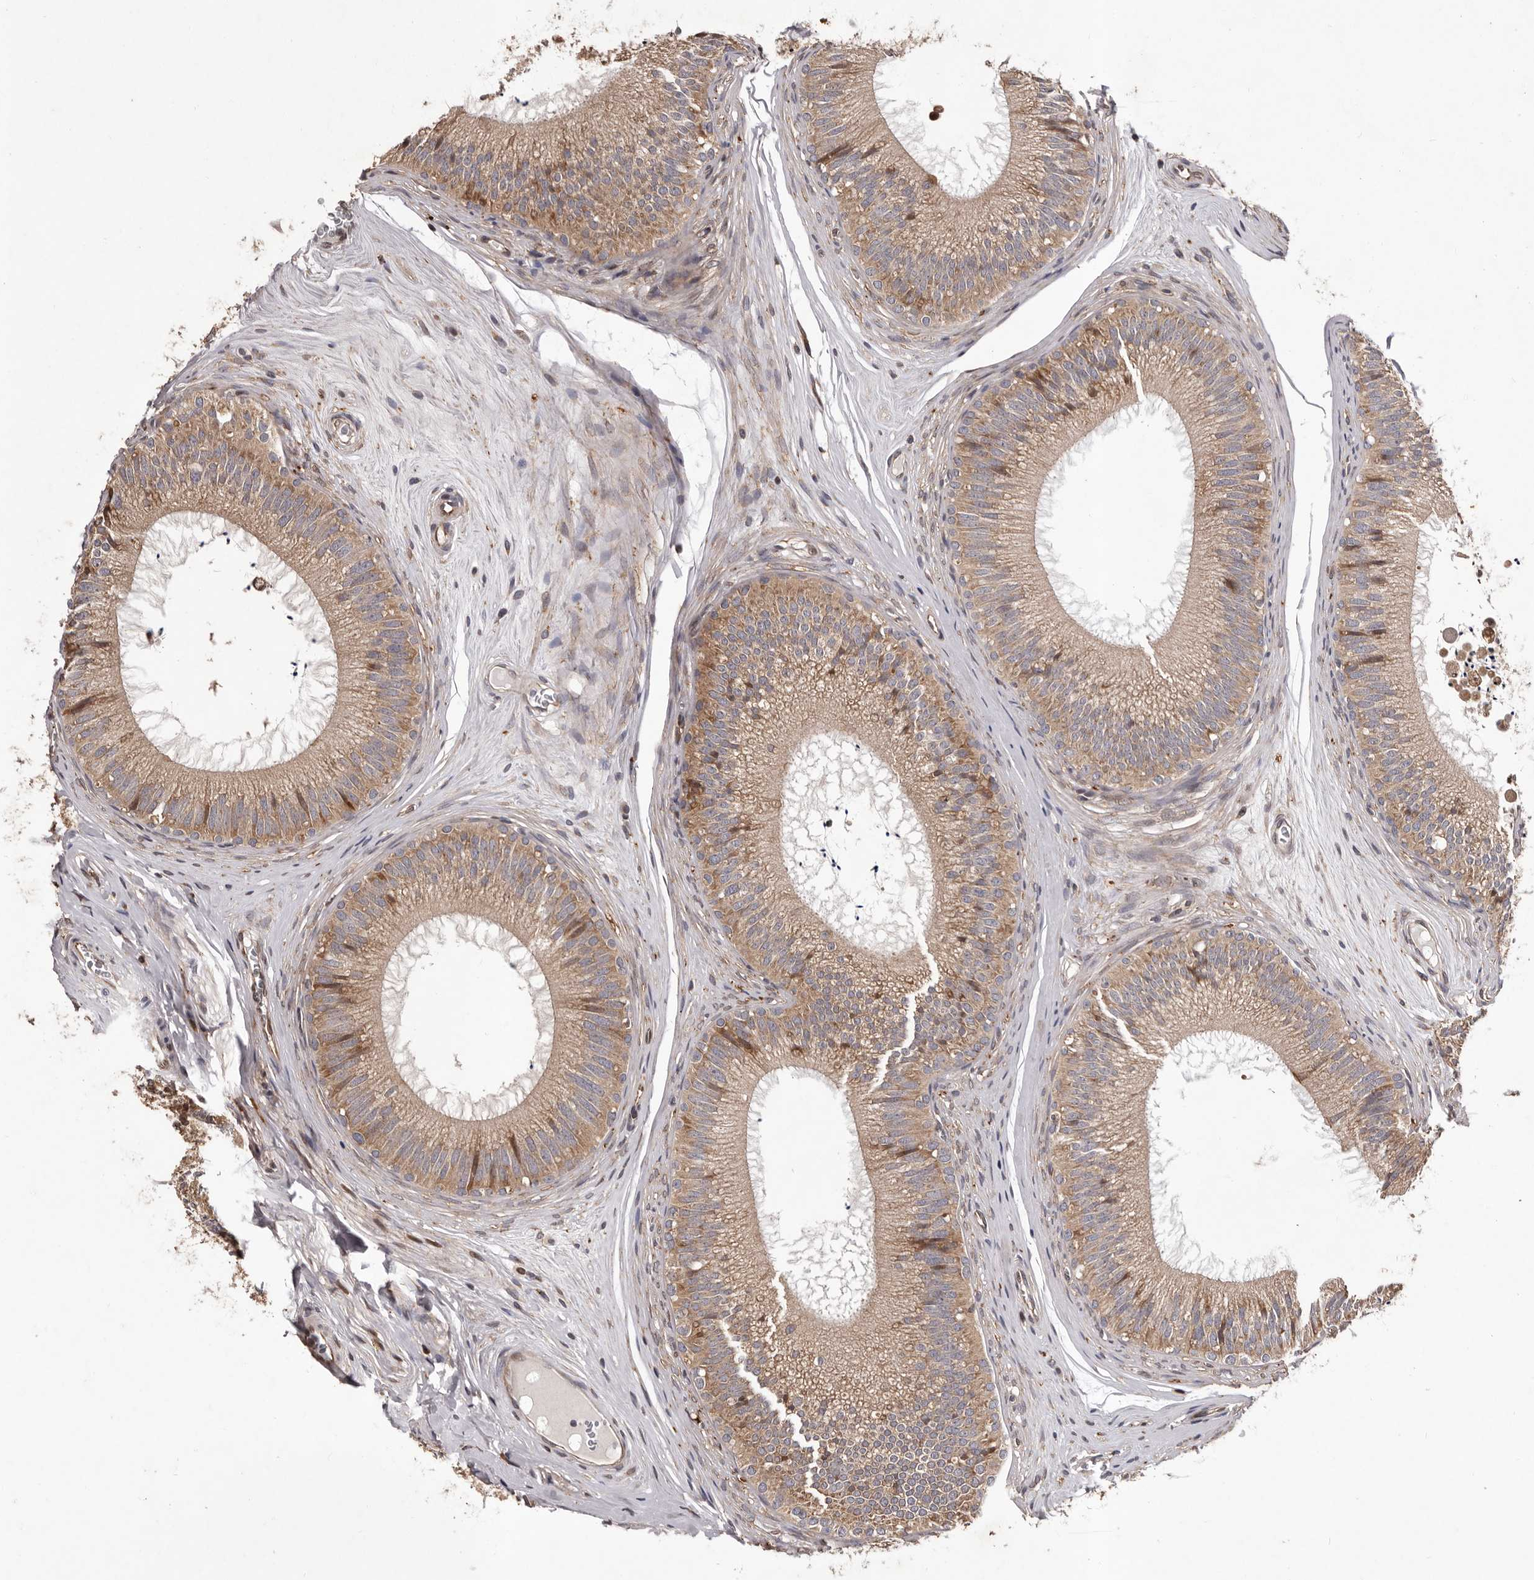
{"staining": {"intensity": "moderate", "quantity": ">75%", "location": "cytoplasmic/membranous"}, "tissue": "epididymis", "cell_type": "Glandular cells", "image_type": "normal", "snomed": [{"axis": "morphology", "description": "Normal tissue, NOS"}, {"axis": "topography", "description": "Epididymis"}], "caption": "Immunohistochemistry photomicrograph of normal epididymis: human epididymis stained using immunohistochemistry (IHC) displays medium levels of moderate protein expression localized specifically in the cytoplasmic/membranous of glandular cells, appearing as a cytoplasmic/membranous brown color.", "gene": "GADD45B", "patient": {"sex": "male", "age": 29}}